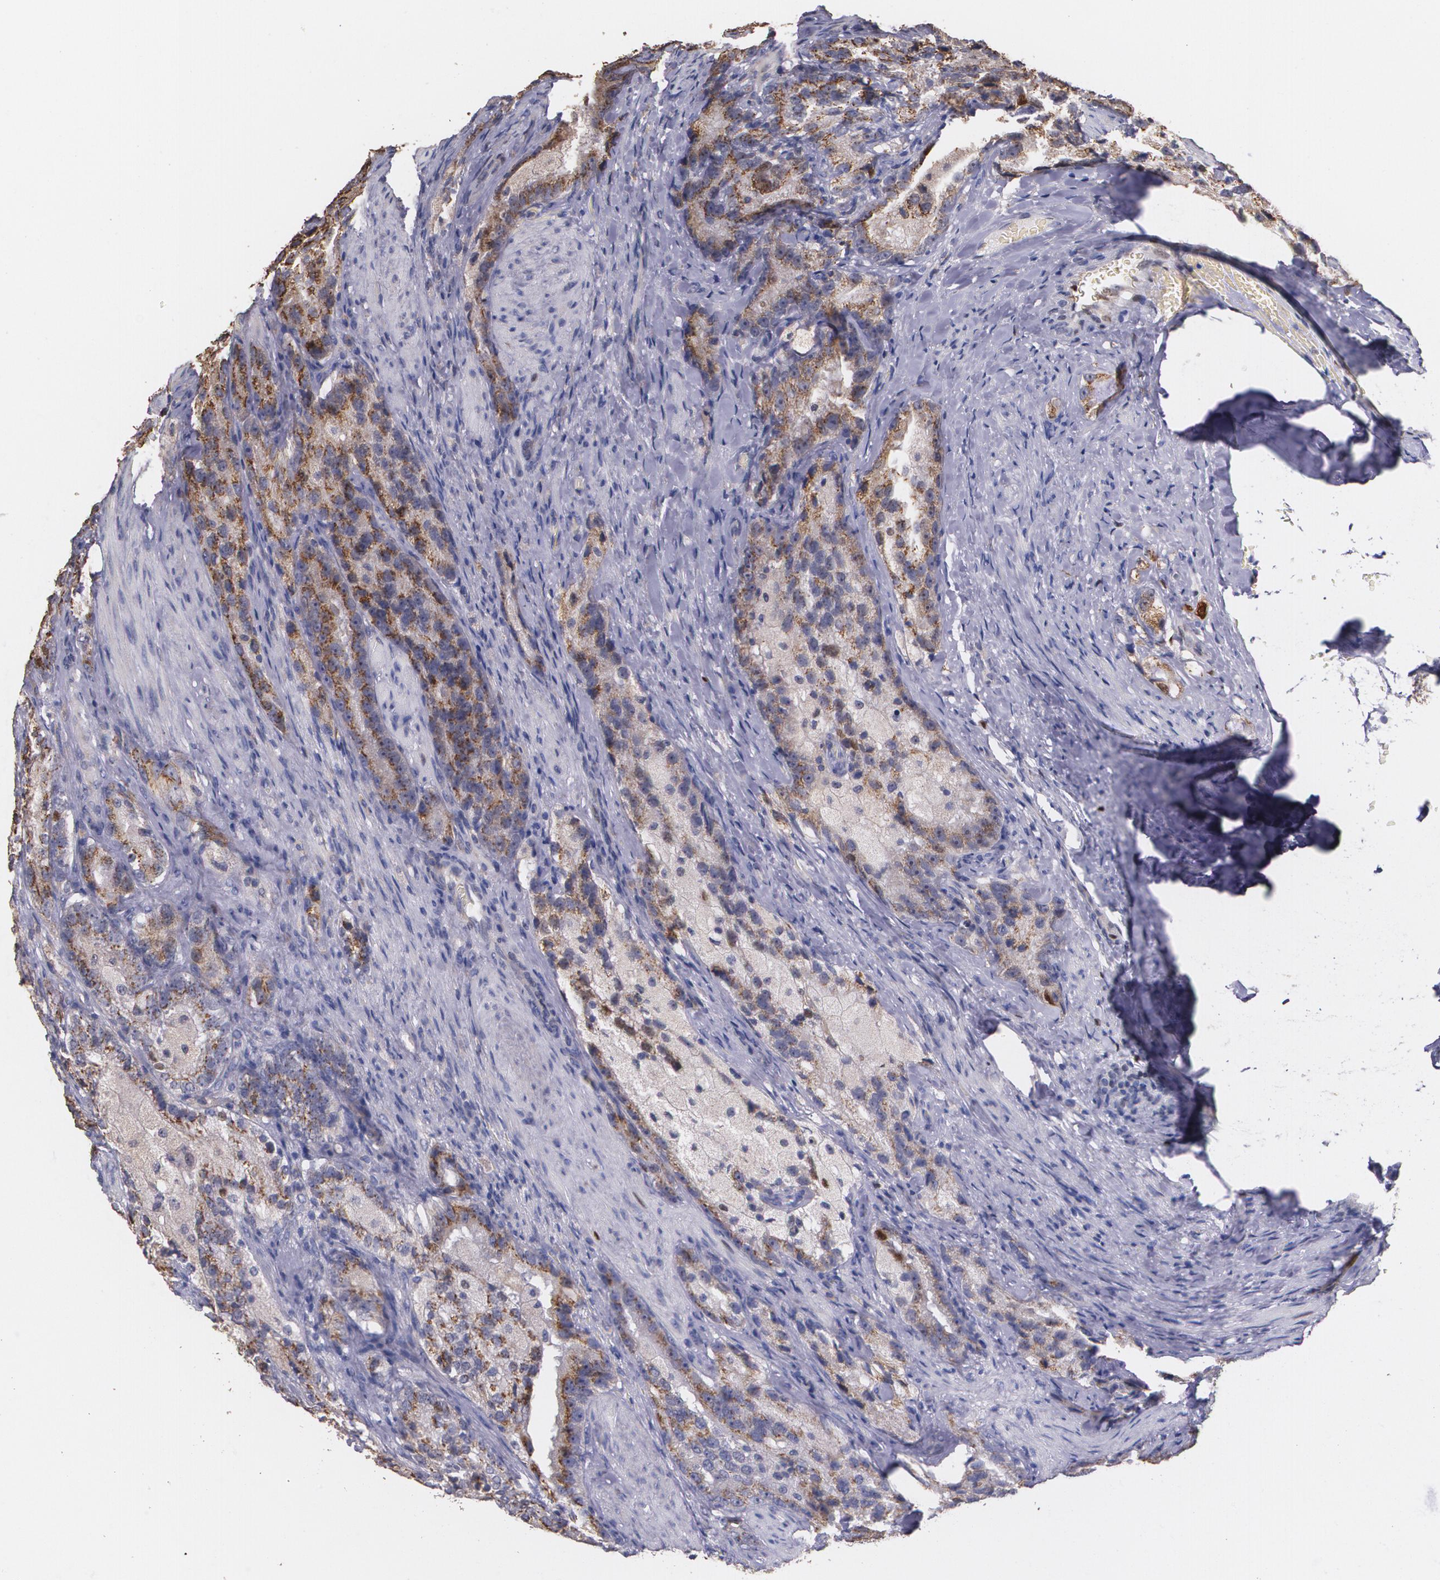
{"staining": {"intensity": "moderate", "quantity": ">75%", "location": "cytoplasmic/membranous"}, "tissue": "prostate cancer", "cell_type": "Tumor cells", "image_type": "cancer", "snomed": [{"axis": "morphology", "description": "Adenocarcinoma, High grade"}, {"axis": "topography", "description": "Prostate"}], "caption": "The histopathology image demonstrates staining of prostate cancer (adenocarcinoma (high-grade)), revealing moderate cytoplasmic/membranous protein expression (brown color) within tumor cells.", "gene": "ATF3", "patient": {"sex": "male", "age": 63}}